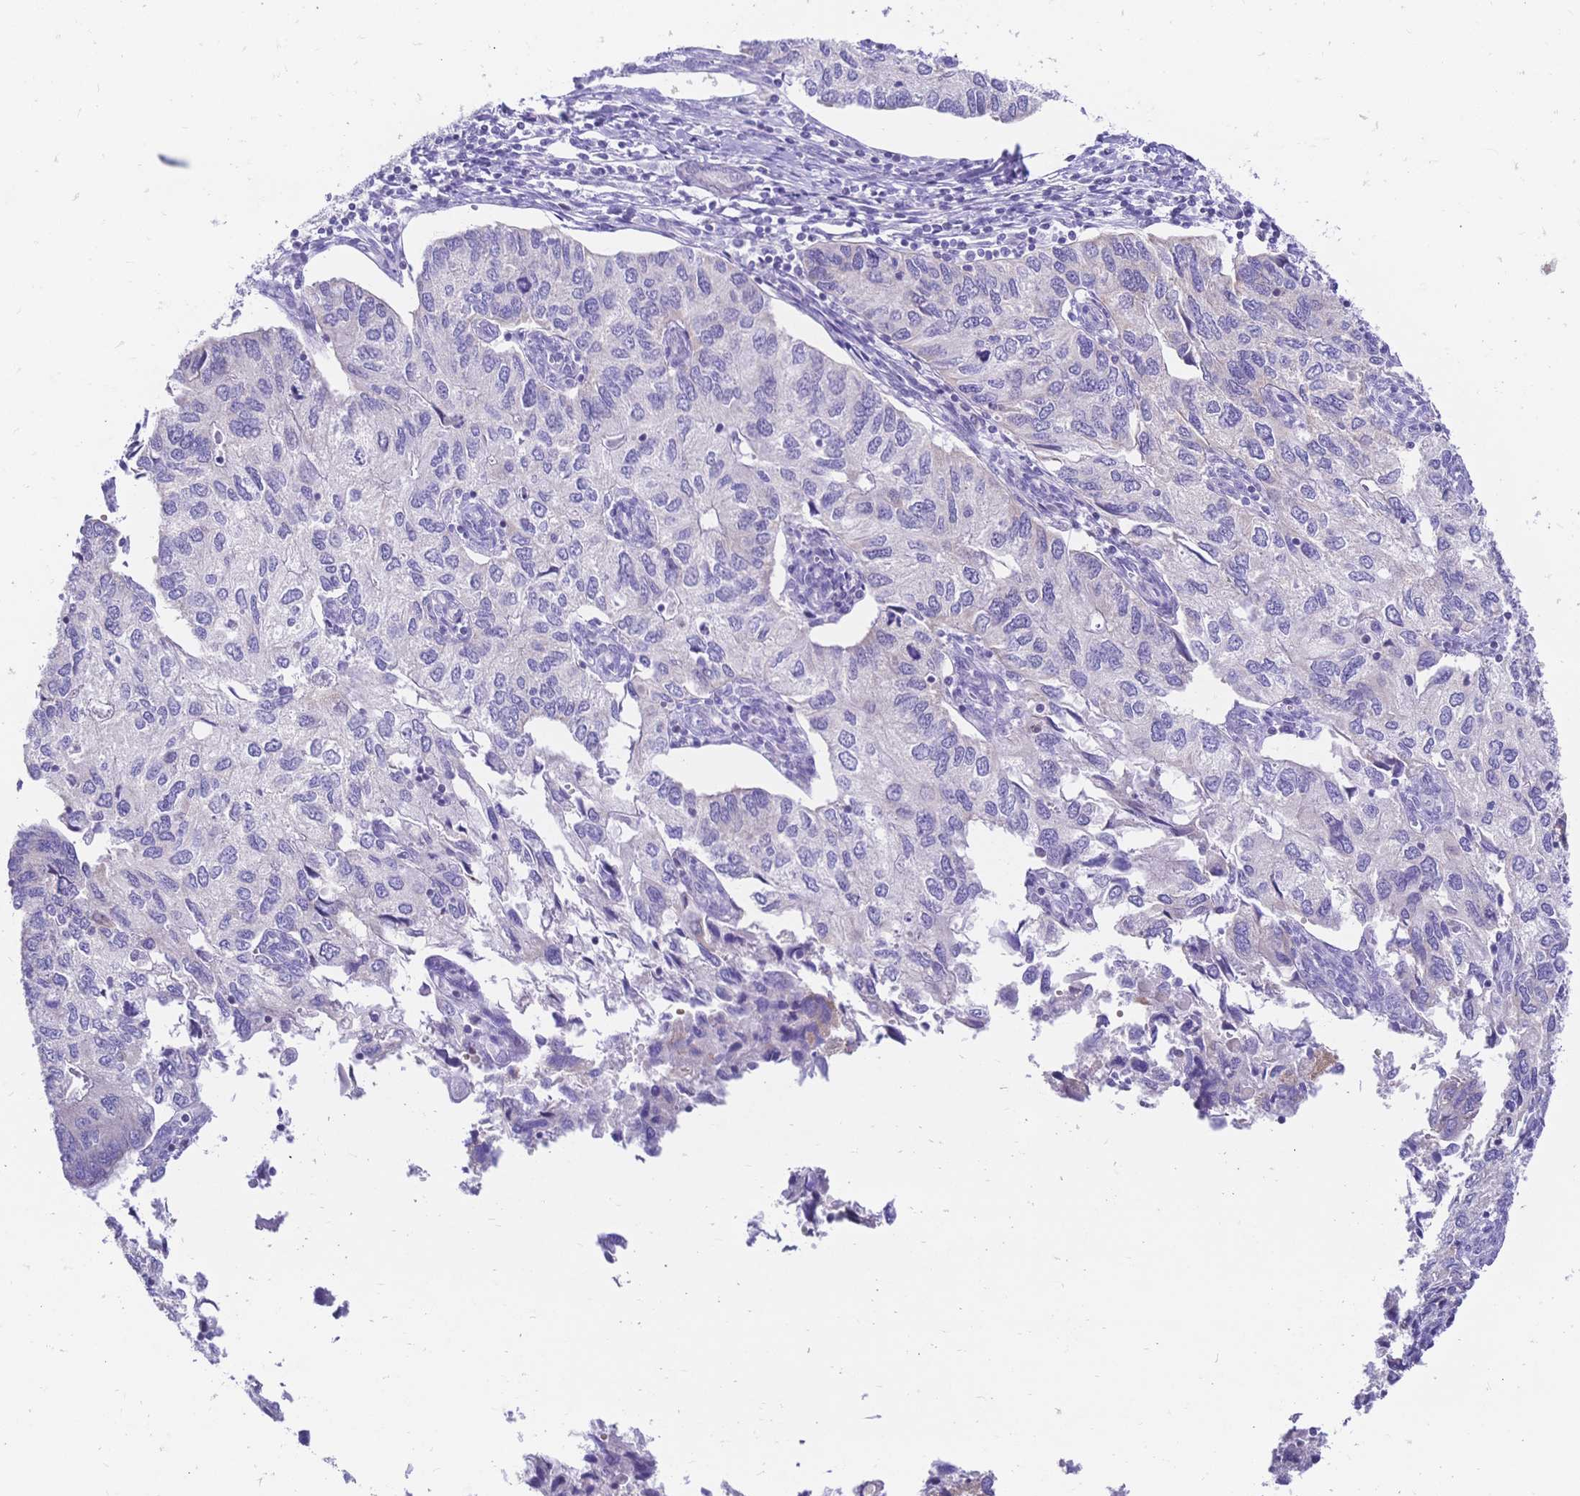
{"staining": {"intensity": "negative", "quantity": "none", "location": "none"}, "tissue": "endometrial cancer", "cell_type": "Tumor cells", "image_type": "cancer", "snomed": [{"axis": "morphology", "description": "Carcinoma, NOS"}, {"axis": "topography", "description": "Uterus"}], "caption": "High power microscopy image of an immunohistochemistry (IHC) photomicrograph of endometrial carcinoma, revealing no significant positivity in tumor cells.", "gene": "CLEC18B", "patient": {"sex": "female", "age": 76}}